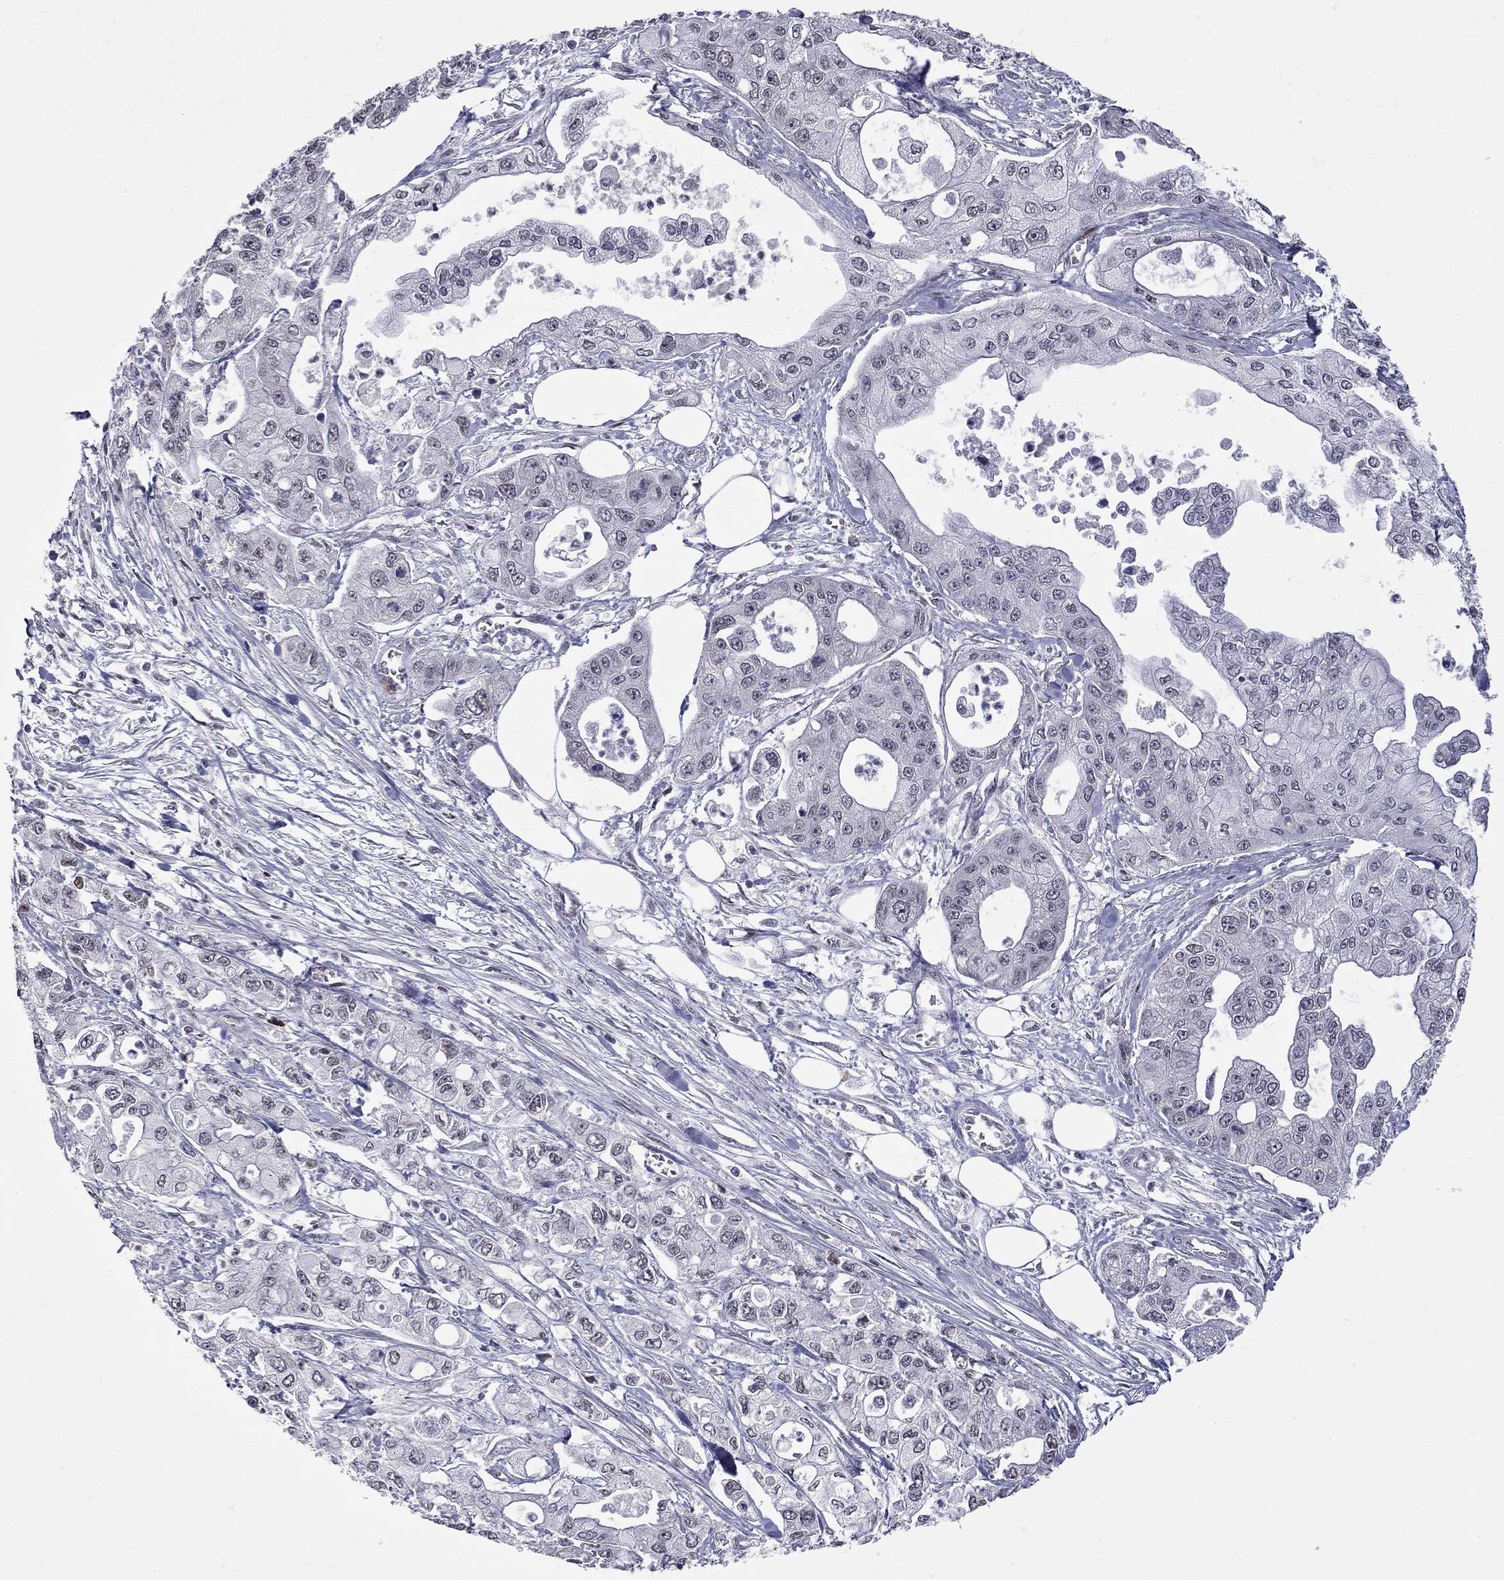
{"staining": {"intensity": "weak", "quantity": "<25%", "location": "nuclear"}, "tissue": "pancreatic cancer", "cell_type": "Tumor cells", "image_type": "cancer", "snomed": [{"axis": "morphology", "description": "Adenocarcinoma, NOS"}, {"axis": "topography", "description": "Pancreas"}], "caption": "Immunohistochemical staining of pancreatic adenocarcinoma exhibits no significant staining in tumor cells. (Immunohistochemistry (ihc), brightfield microscopy, high magnification).", "gene": "ZNF154", "patient": {"sex": "male", "age": 70}}